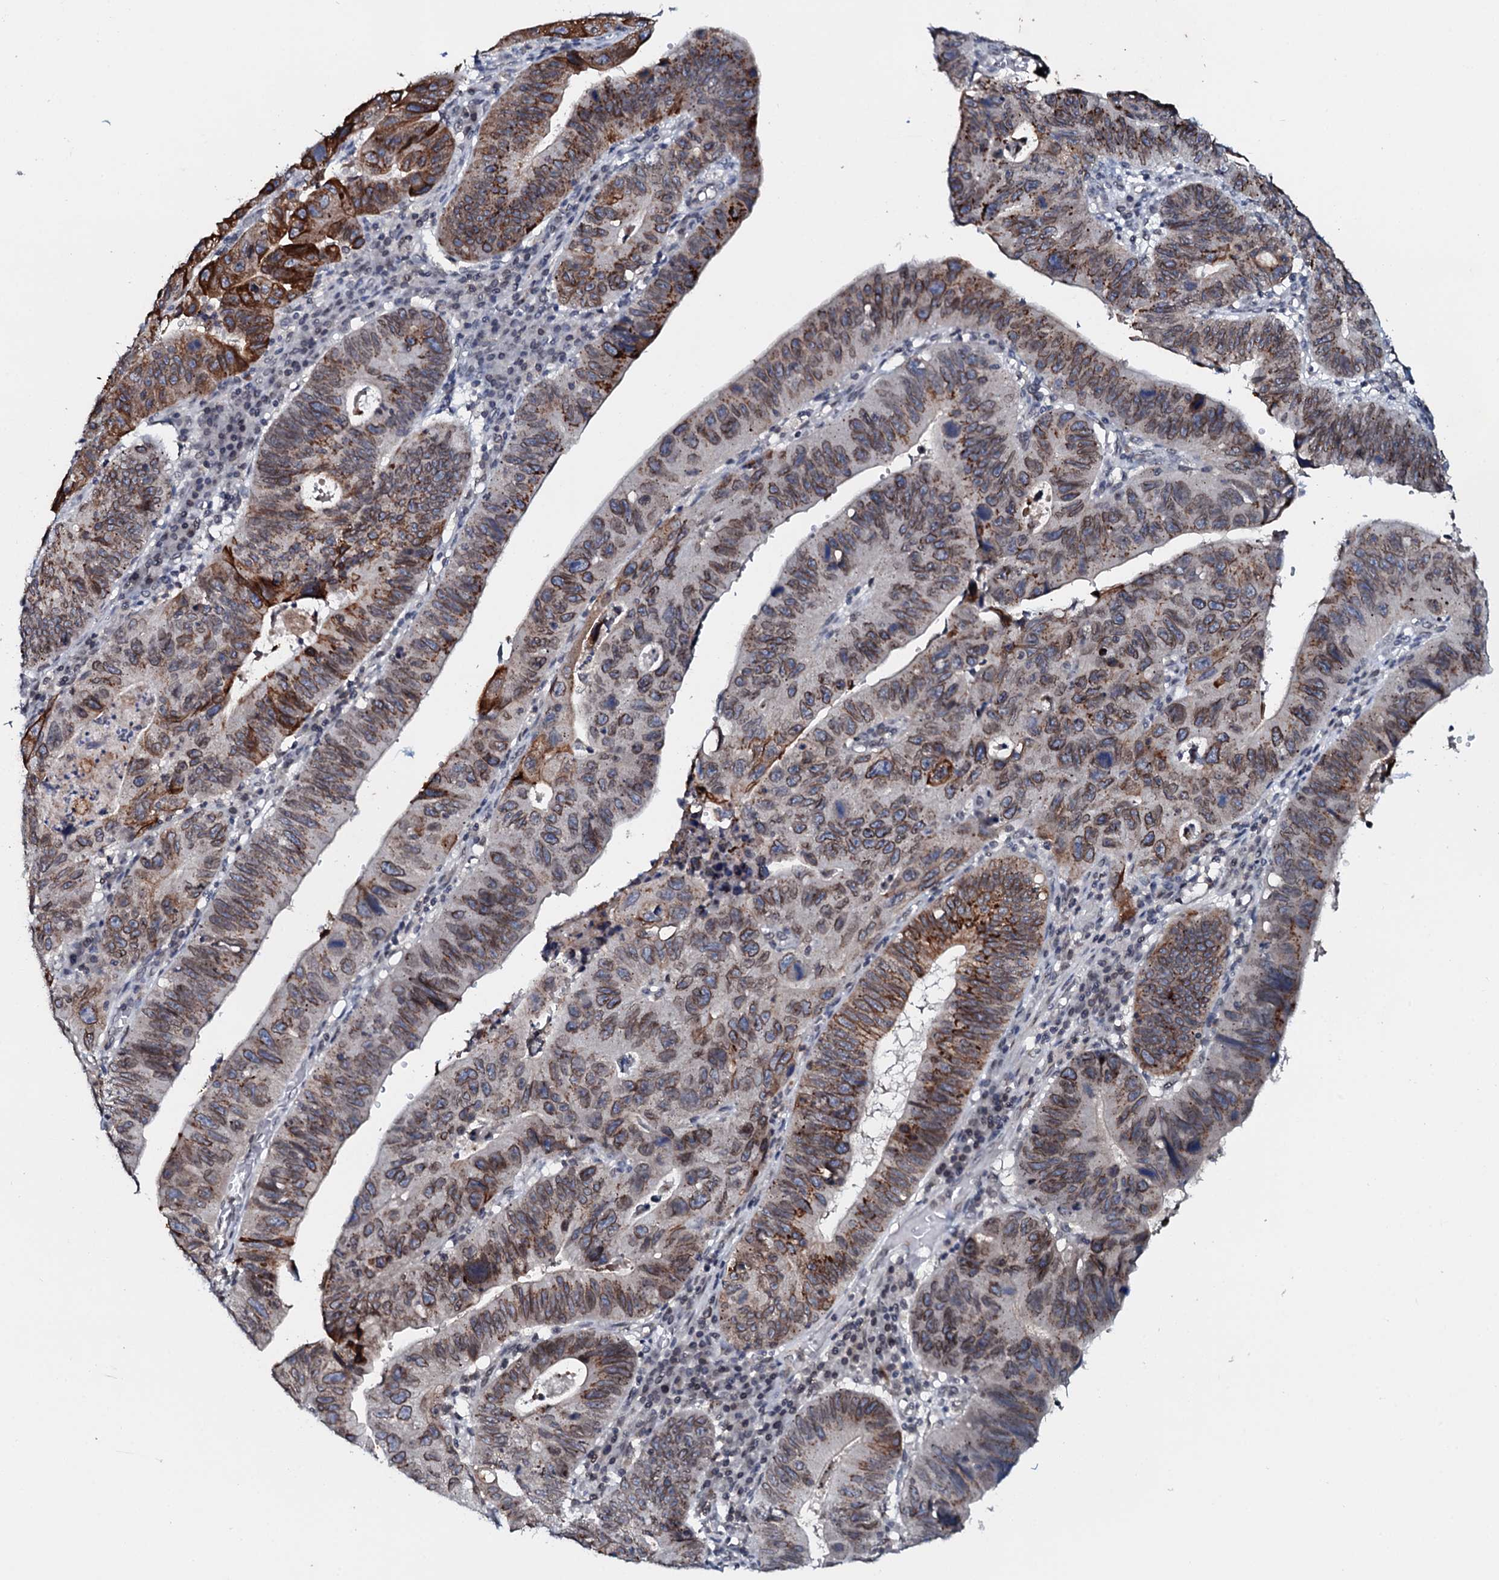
{"staining": {"intensity": "strong", "quantity": "<25%", "location": "cytoplasmic/membranous,nuclear"}, "tissue": "stomach cancer", "cell_type": "Tumor cells", "image_type": "cancer", "snomed": [{"axis": "morphology", "description": "Adenocarcinoma, NOS"}, {"axis": "topography", "description": "Stomach"}], "caption": "There is medium levels of strong cytoplasmic/membranous and nuclear staining in tumor cells of stomach cancer (adenocarcinoma), as demonstrated by immunohistochemical staining (brown color).", "gene": "SNTA1", "patient": {"sex": "male", "age": 59}}